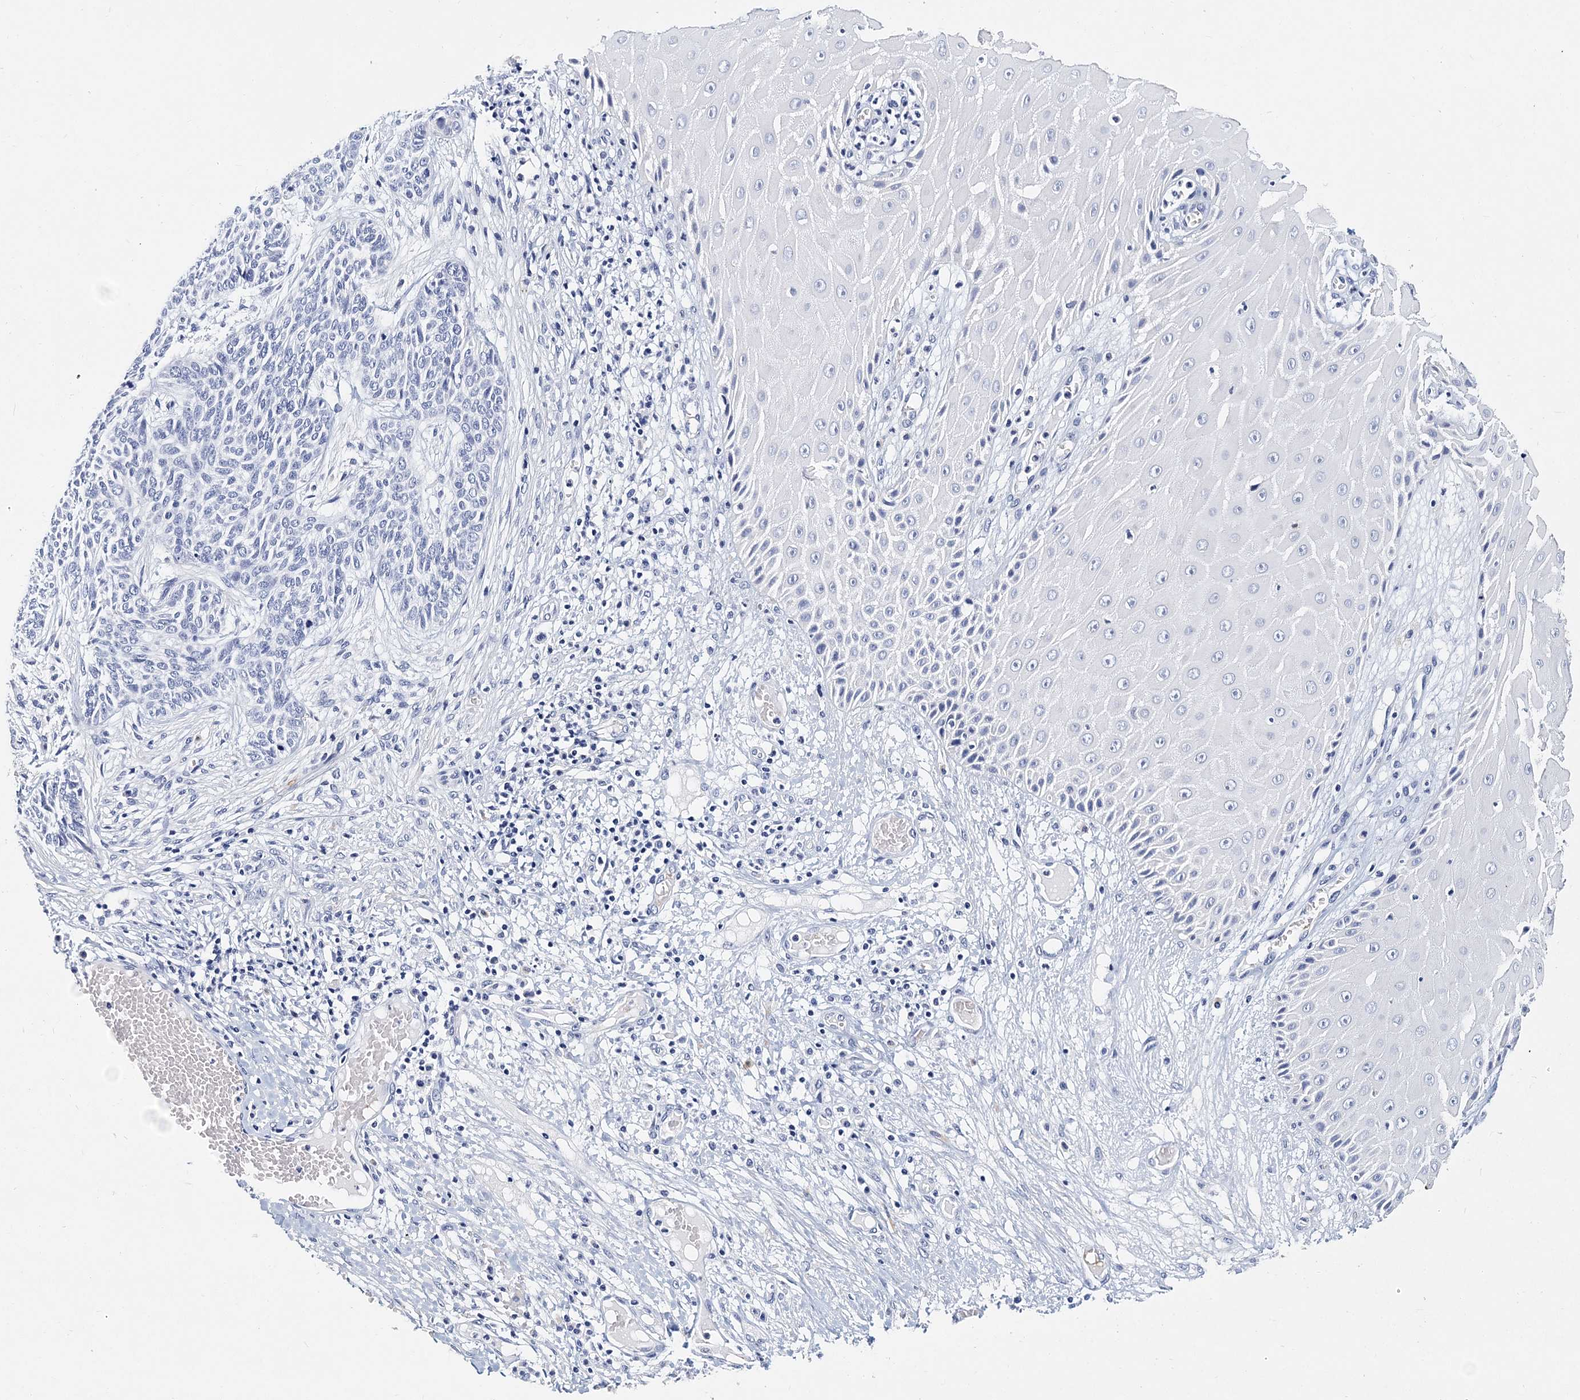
{"staining": {"intensity": "negative", "quantity": "none", "location": "none"}, "tissue": "skin cancer", "cell_type": "Tumor cells", "image_type": "cancer", "snomed": [{"axis": "morphology", "description": "Normal tissue, NOS"}, {"axis": "morphology", "description": "Basal cell carcinoma"}, {"axis": "topography", "description": "Skin"}], "caption": "Protein analysis of basal cell carcinoma (skin) displays no significant staining in tumor cells. (DAB immunohistochemistry visualized using brightfield microscopy, high magnification).", "gene": "ITGA2B", "patient": {"sex": "male", "age": 64}}